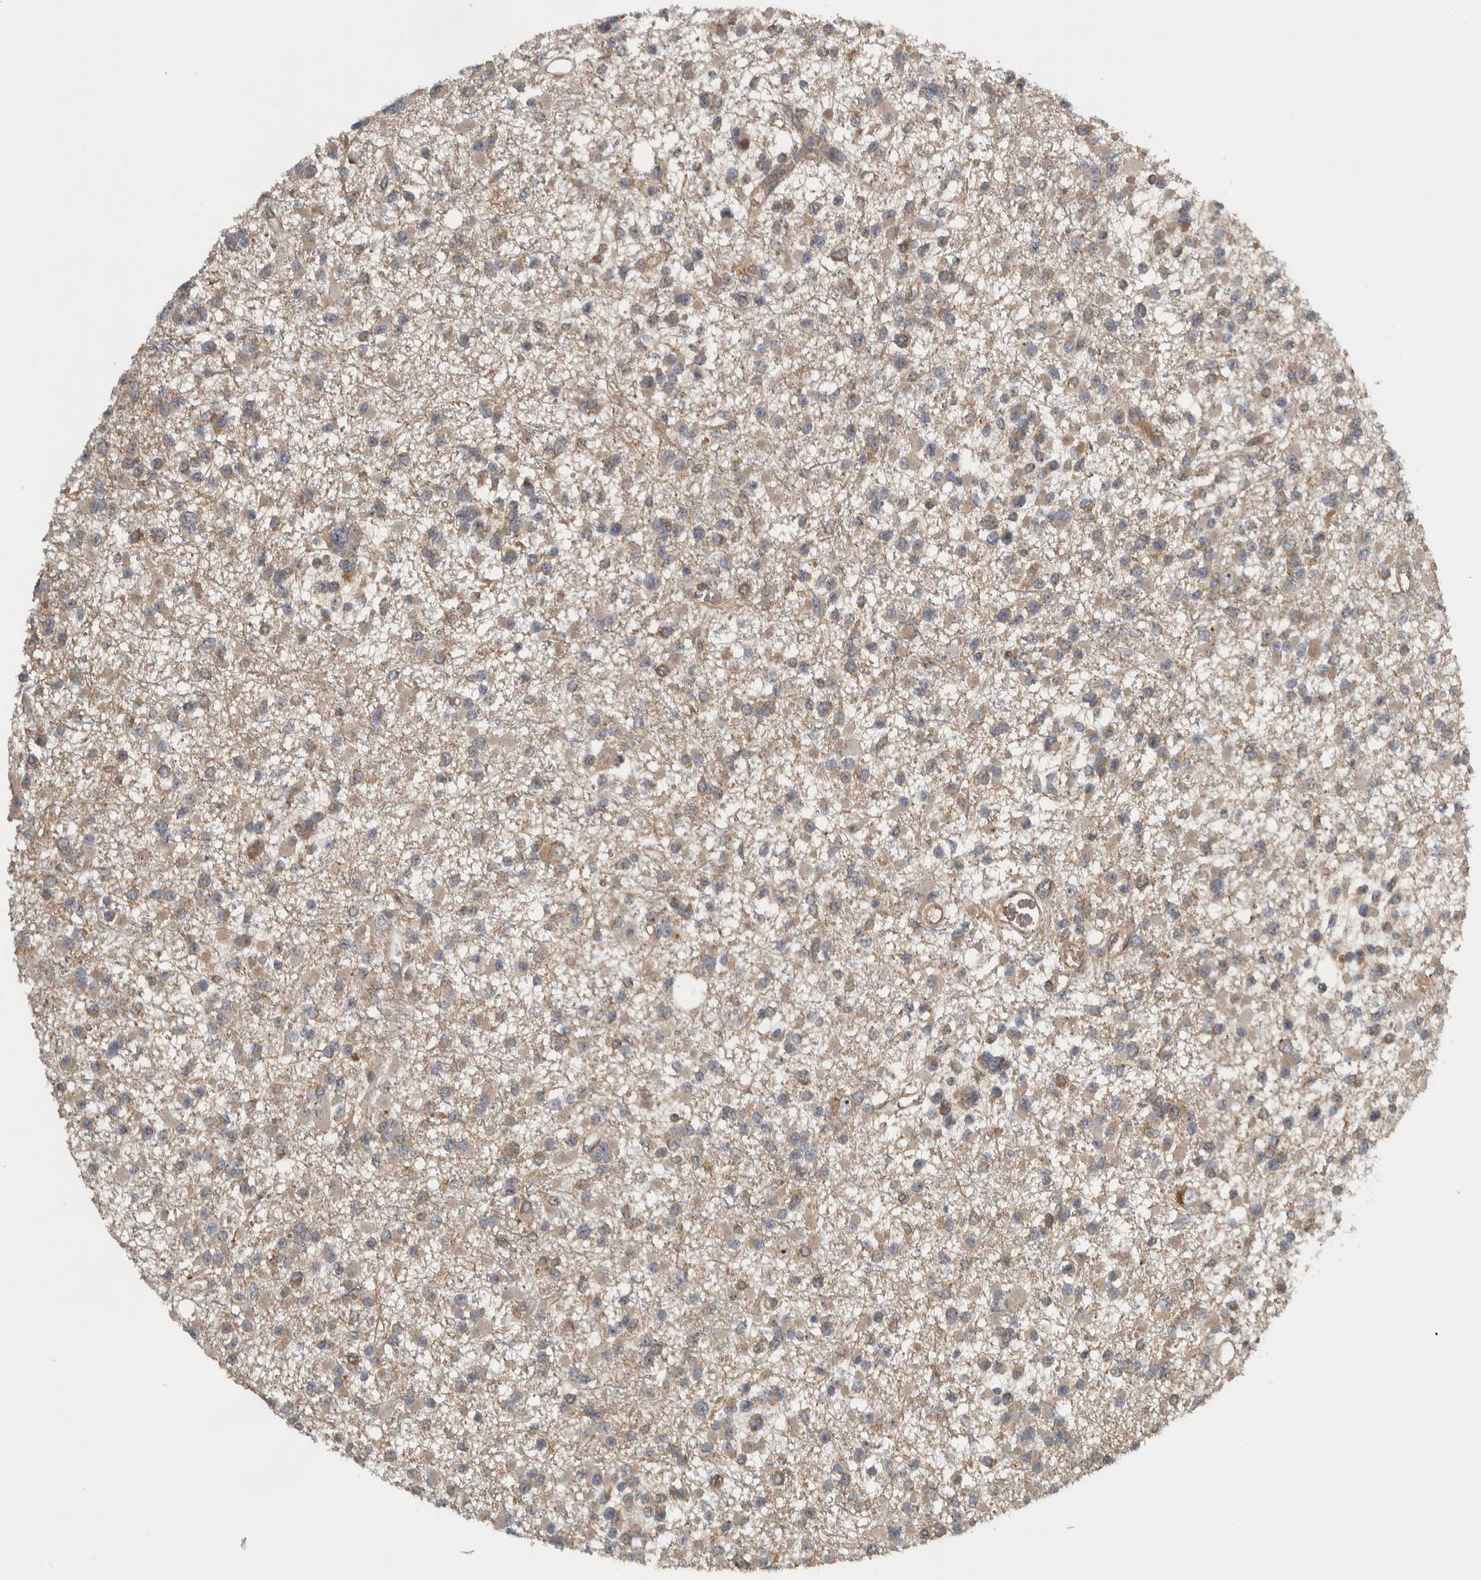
{"staining": {"intensity": "weak", "quantity": ">75%", "location": "cytoplasmic/membranous"}, "tissue": "glioma", "cell_type": "Tumor cells", "image_type": "cancer", "snomed": [{"axis": "morphology", "description": "Glioma, malignant, Low grade"}, {"axis": "topography", "description": "Brain"}], "caption": "An image showing weak cytoplasmic/membranous staining in about >75% of tumor cells in glioma, as visualized by brown immunohistochemical staining.", "gene": "XPO5", "patient": {"sex": "female", "age": 22}}